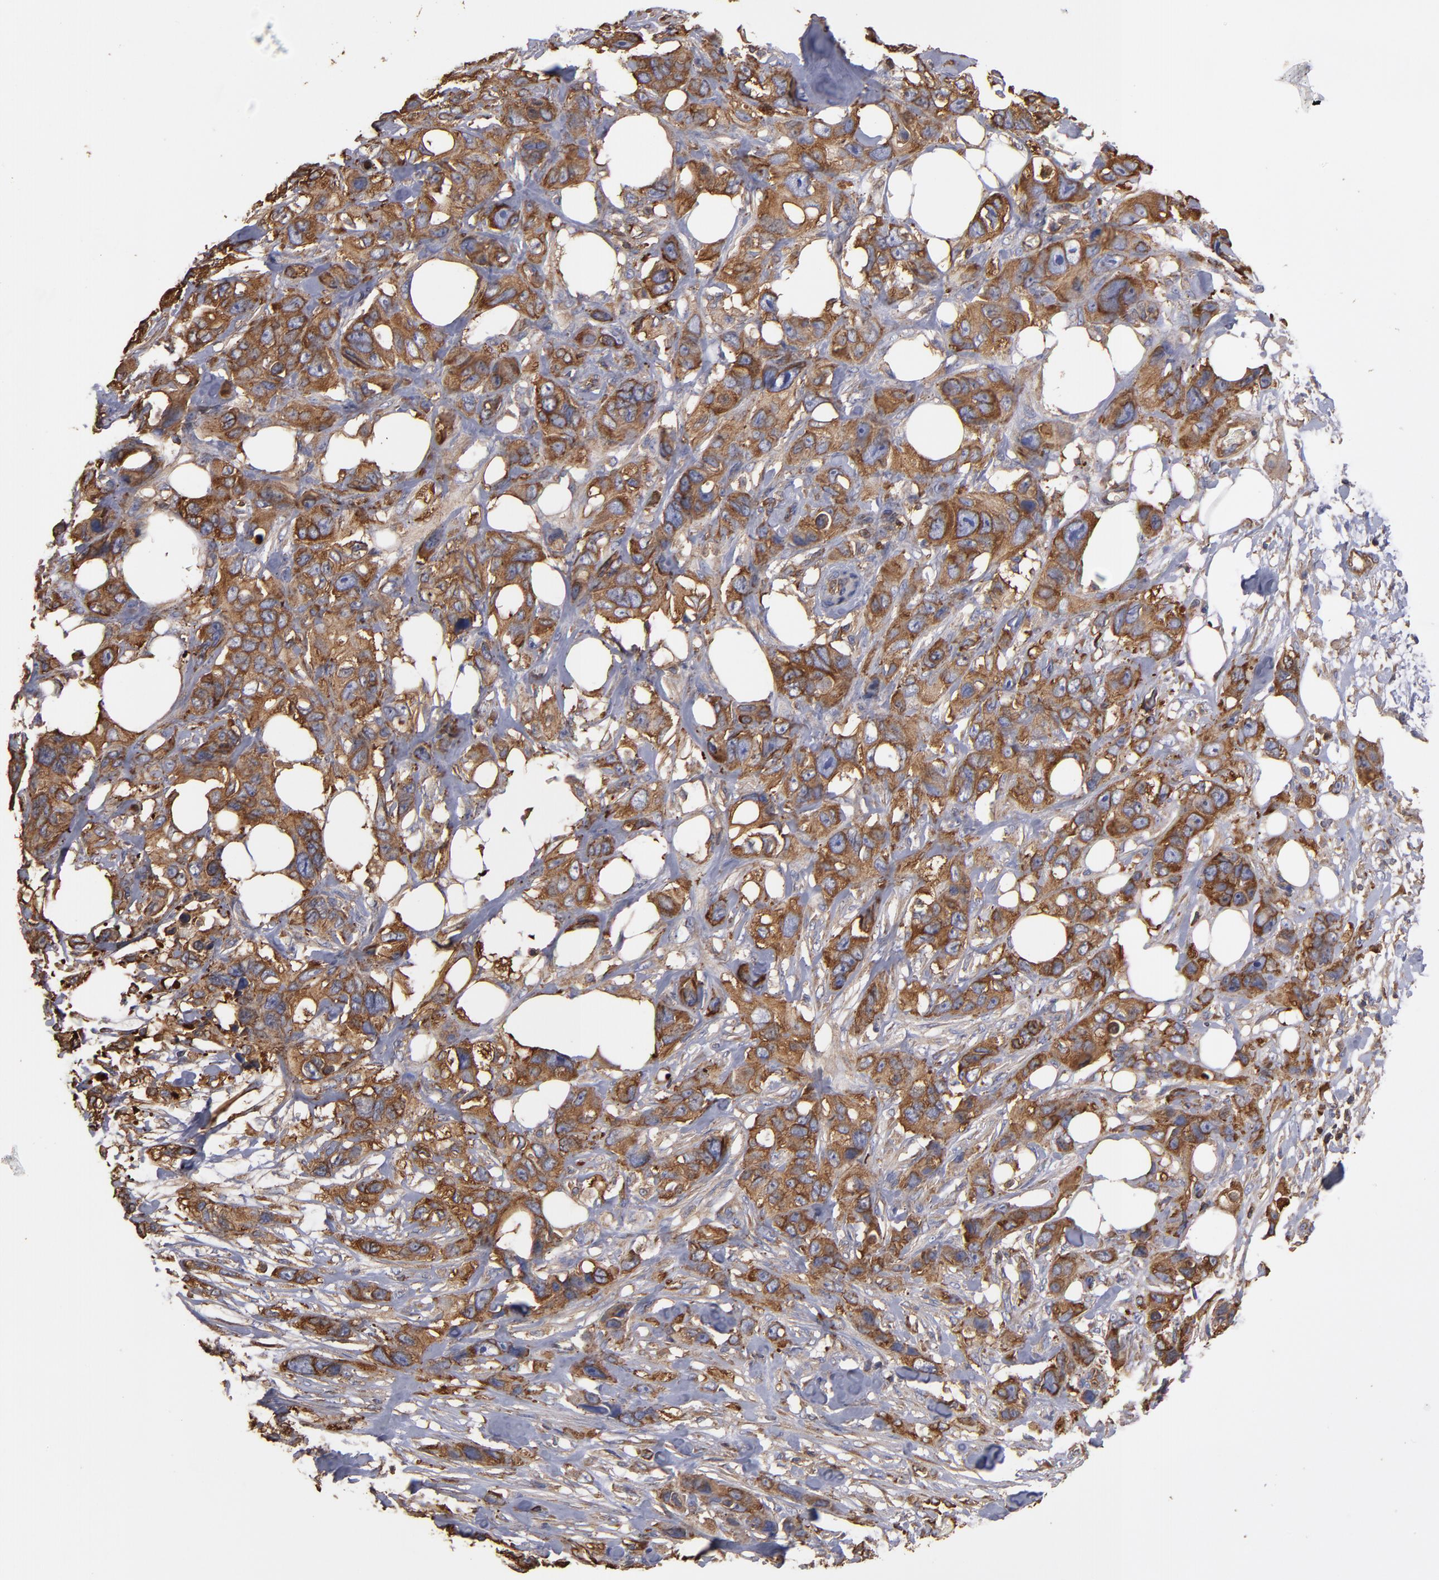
{"staining": {"intensity": "moderate", "quantity": ">75%", "location": "cytoplasmic/membranous"}, "tissue": "stomach cancer", "cell_type": "Tumor cells", "image_type": "cancer", "snomed": [{"axis": "morphology", "description": "Adenocarcinoma, NOS"}, {"axis": "topography", "description": "Stomach, upper"}], "caption": "Adenocarcinoma (stomach) was stained to show a protein in brown. There is medium levels of moderate cytoplasmic/membranous expression in approximately >75% of tumor cells.", "gene": "ACTN4", "patient": {"sex": "male", "age": 47}}